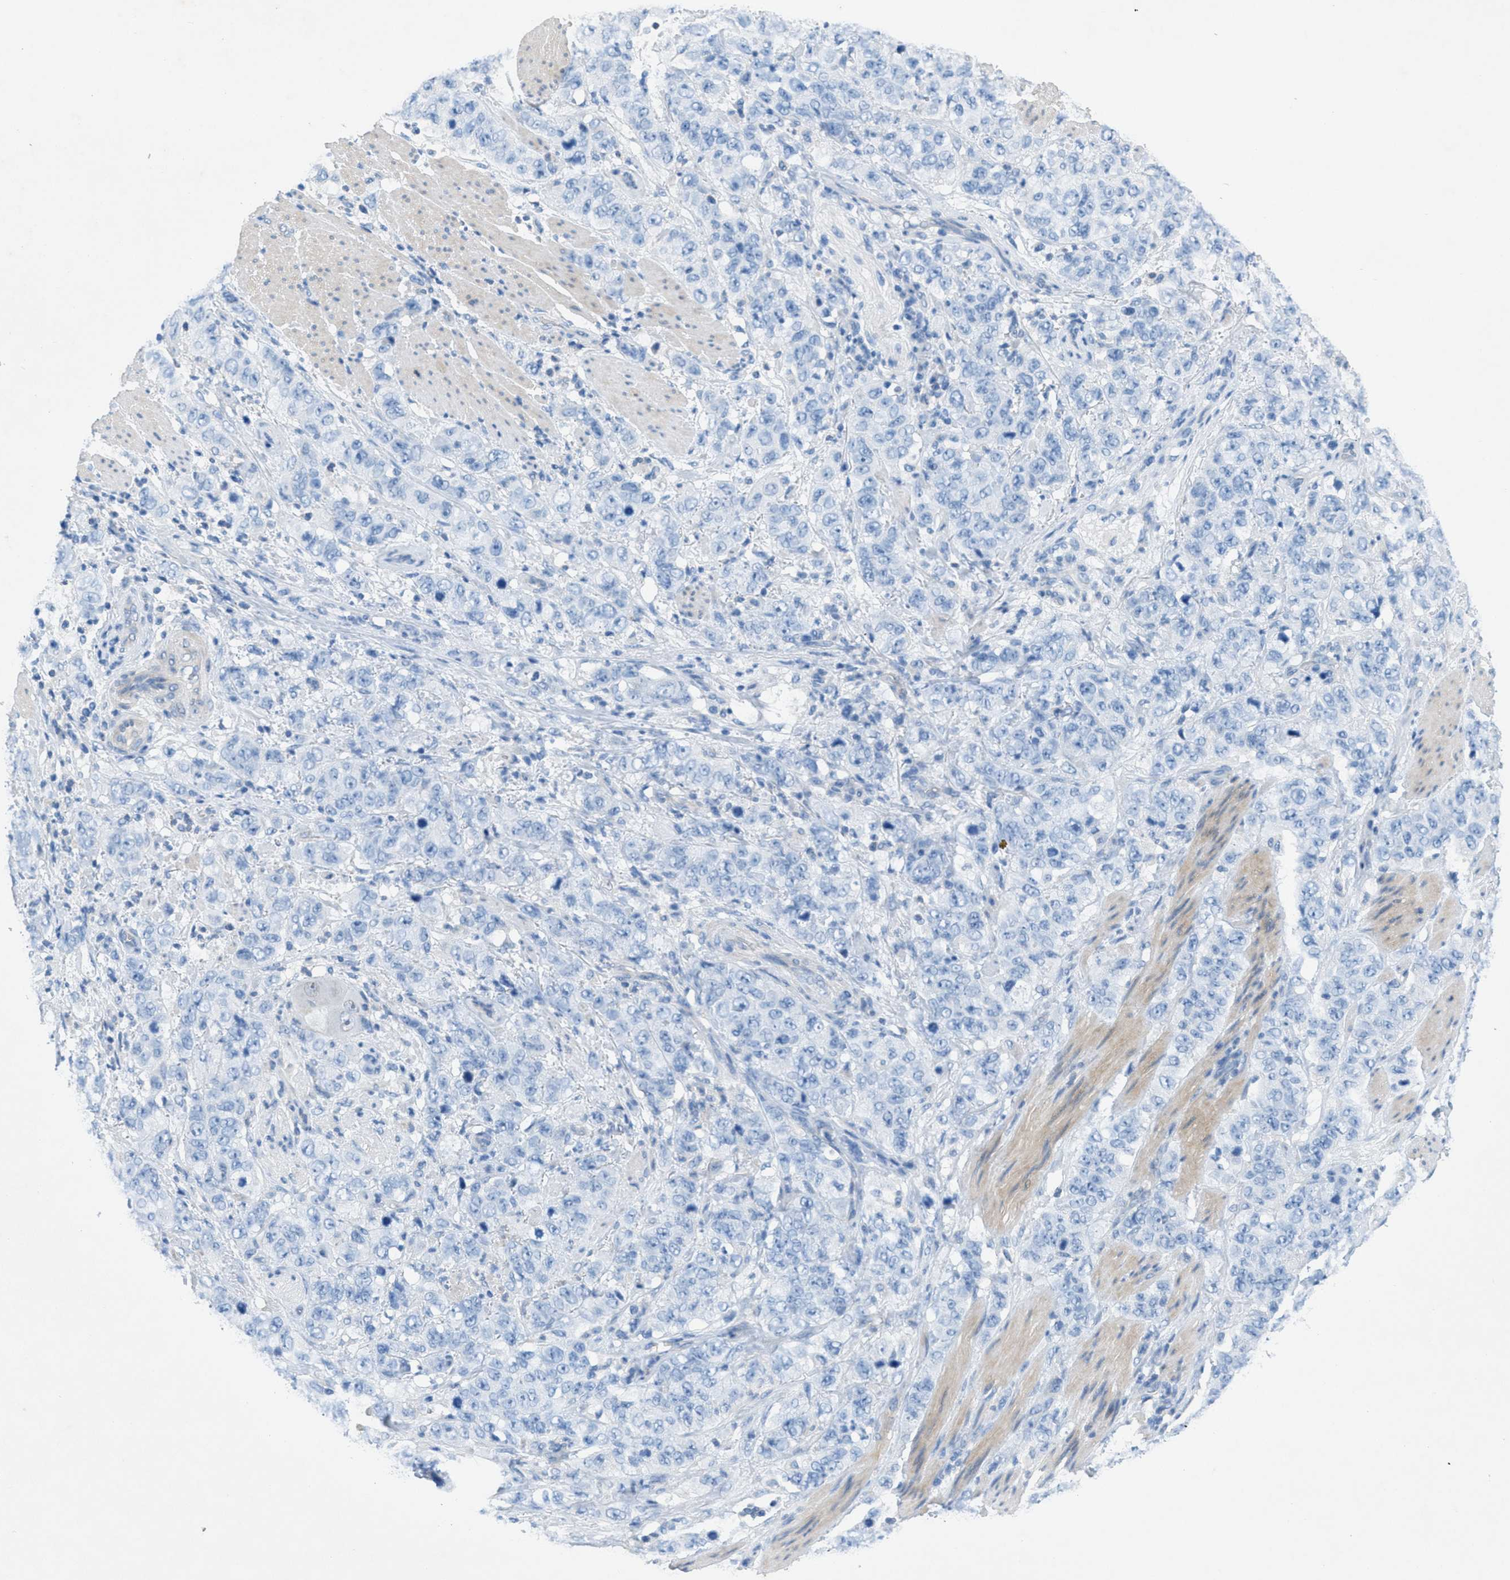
{"staining": {"intensity": "negative", "quantity": "none", "location": "none"}, "tissue": "stomach cancer", "cell_type": "Tumor cells", "image_type": "cancer", "snomed": [{"axis": "morphology", "description": "Adenocarcinoma, NOS"}, {"axis": "topography", "description": "Stomach"}], "caption": "Photomicrograph shows no significant protein staining in tumor cells of stomach adenocarcinoma.", "gene": "GALNT17", "patient": {"sex": "male", "age": 48}}